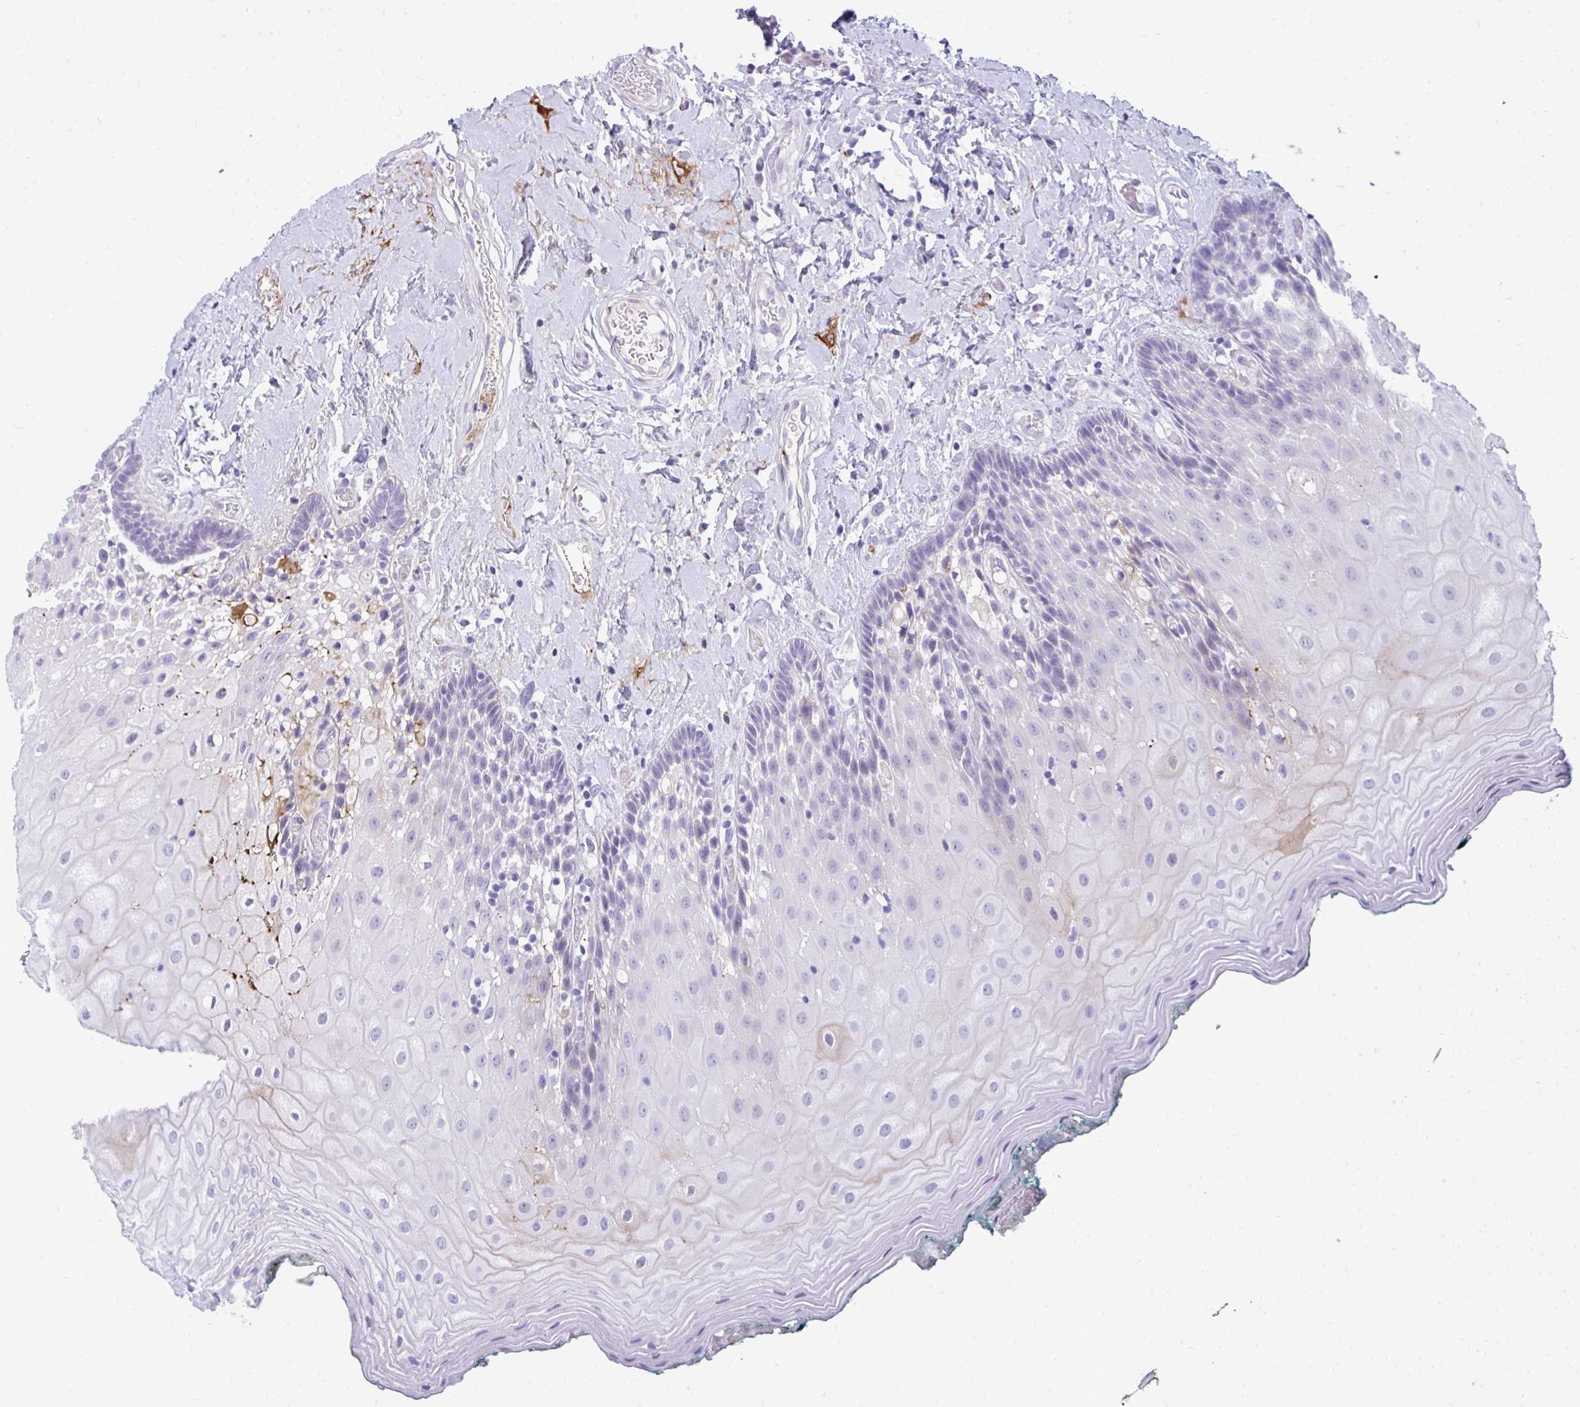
{"staining": {"intensity": "weak", "quantity": "<25%", "location": "cytoplasmic/membranous"}, "tissue": "oral mucosa", "cell_type": "Squamous epithelial cells", "image_type": "normal", "snomed": [{"axis": "morphology", "description": "Normal tissue, NOS"}, {"axis": "morphology", "description": "Squamous cell carcinoma, NOS"}, {"axis": "topography", "description": "Oral tissue"}, {"axis": "topography", "description": "Head-Neck"}], "caption": "This photomicrograph is of benign oral mucosa stained with IHC to label a protein in brown with the nuclei are counter-stained blue. There is no positivity in squamous epithelial cells. (DAB (3,3'-diaminobenzidine) immunohistochemistry, high magnification).", "gene": "TSBP1", "patient": {"sex": "male", "age": 64}}